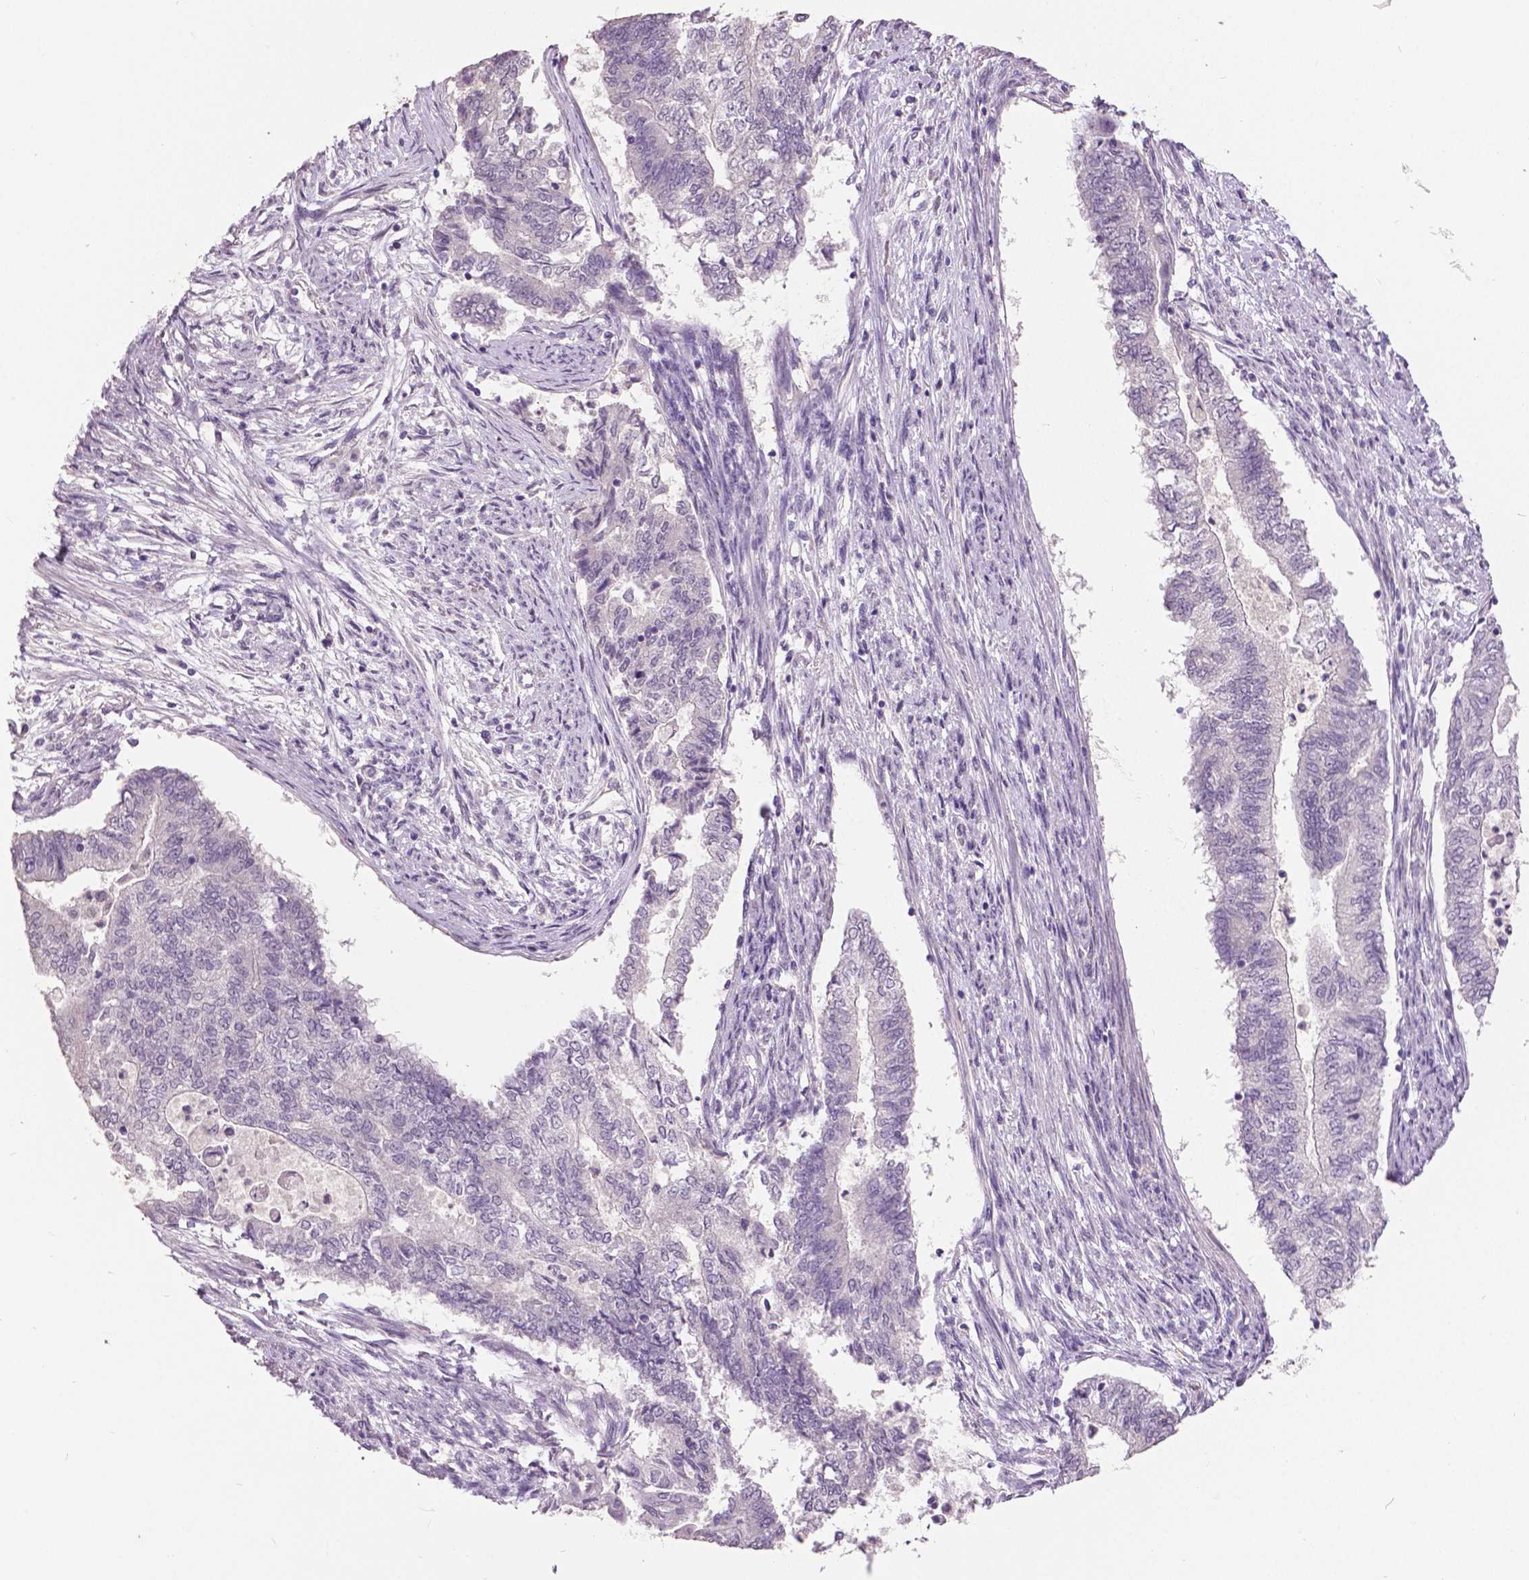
{"staining": {"intensity": "negative", "quantity": "none", "location": "none"}, "tissue": "endometrial cancer", "cell_type": "Tumor cells", "image_type": "cancer", "snomed": [{"axis": "morphology", "description": "Adenocarcinoma, NOS"}, {"axis": "topography", "description": "Endometrium"}], "caption": "Immunohistochemistry of human endometrial adenocarcinoma shows no expression in tumor cells. (IHC, brightfield microscopy, high magnification).", "gene": "FOXA1", "patient": {"sex": "female", "age": 65}}